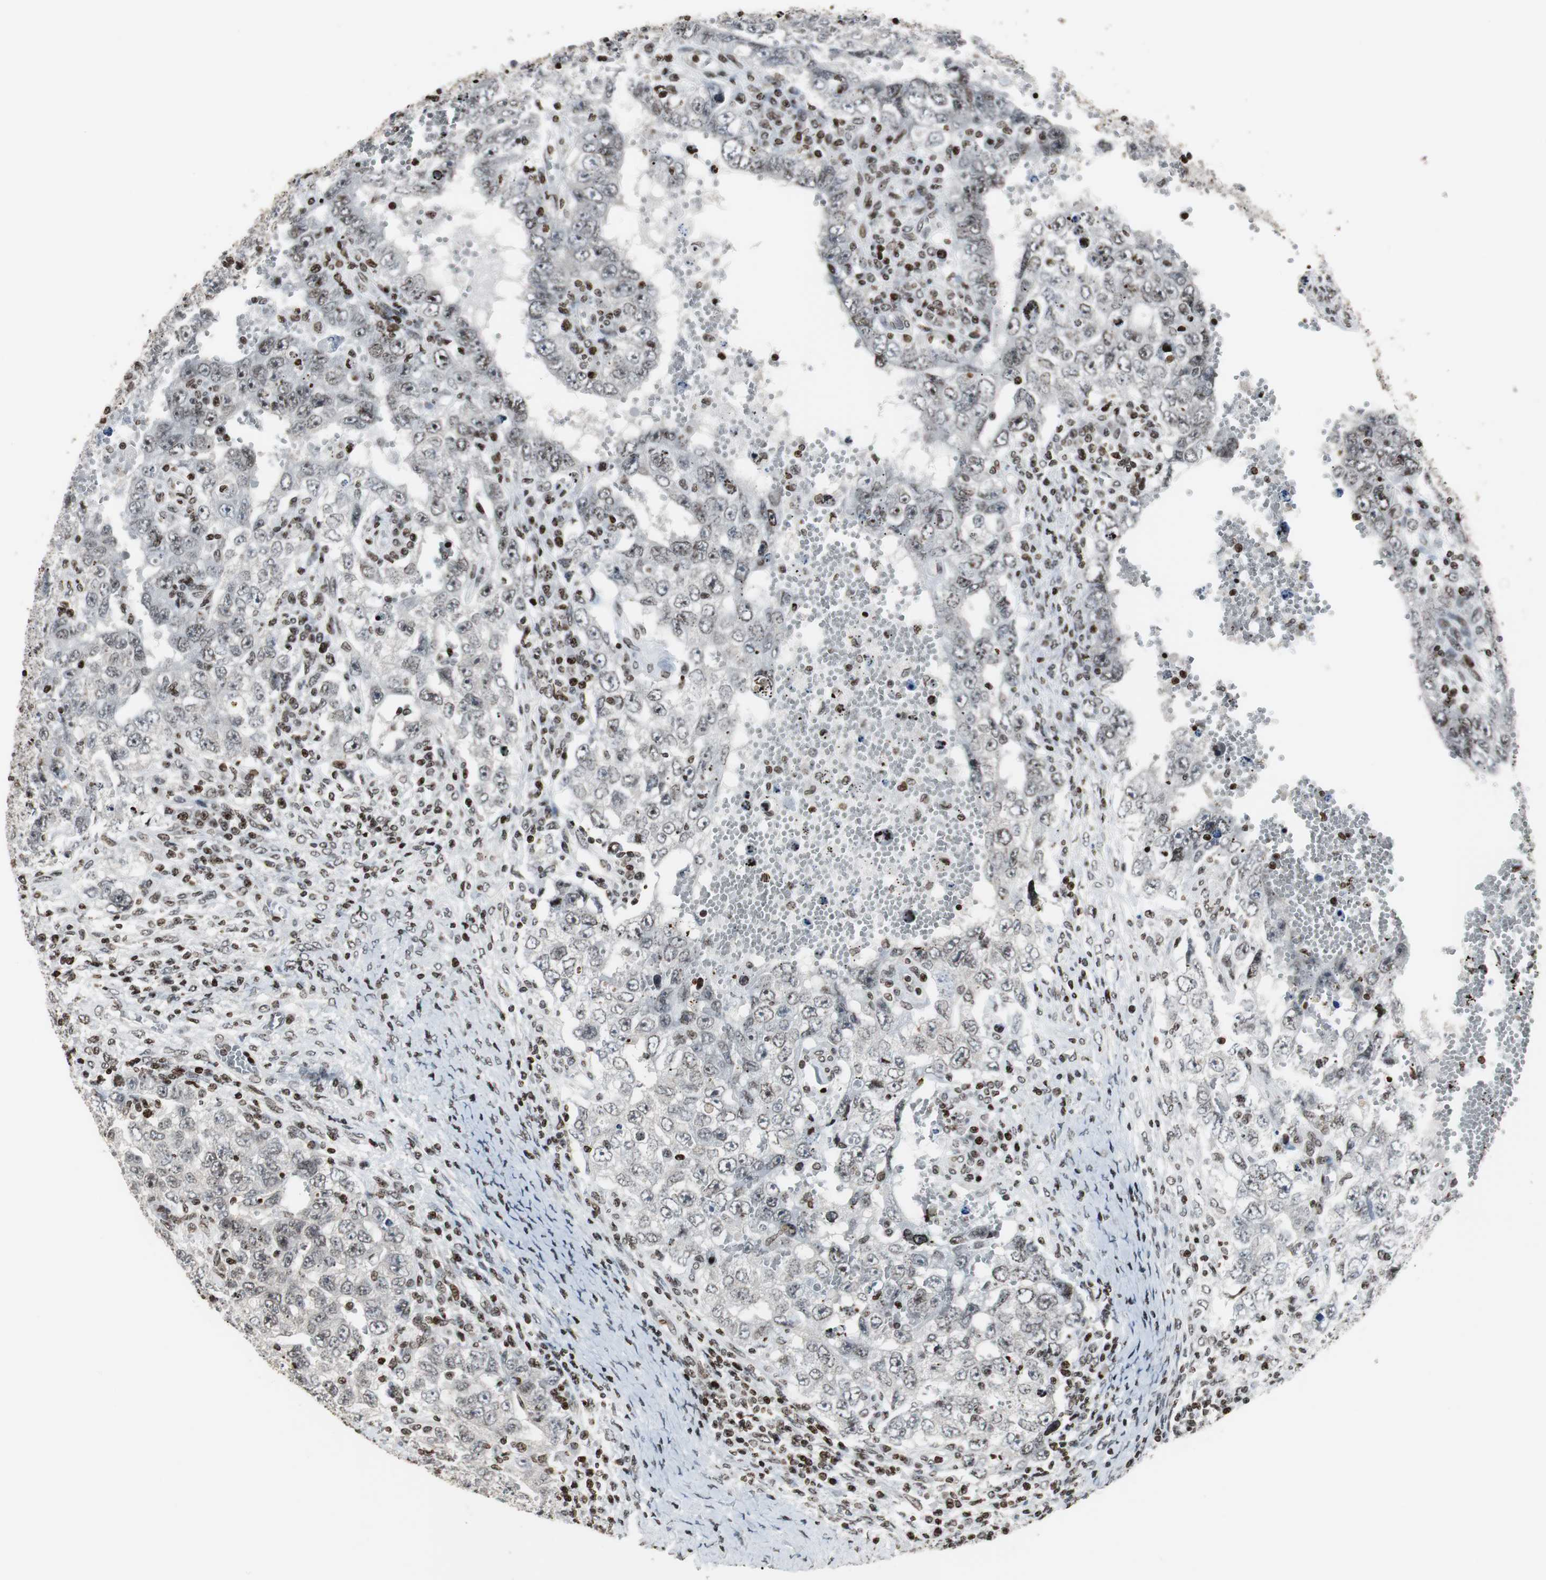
{"staining": {"intensity": "moderate", "quantity": "<25%", "location": "nuclear"}, "tissue": "testis cancer", "cell_type": "Tumor cells", "image_type": "cancer", "snomed": [{"axis": "morphology", "description": "Carcinoma, Embryonal, NOS"}, {"axis": "topography", "description": "Testis"}], "caption": "The histopathology image exhibits immunohistochemical staining of testis cancer (embryonal carcinoma). There is moderate nuclear positivity is seen in approximately <25% of tumor cells. The protein of interest is shown in brown color, while the nuclei are stained blue.", "gene": "PAXIP1", "patient": {"sex": "male", "age": 26}}